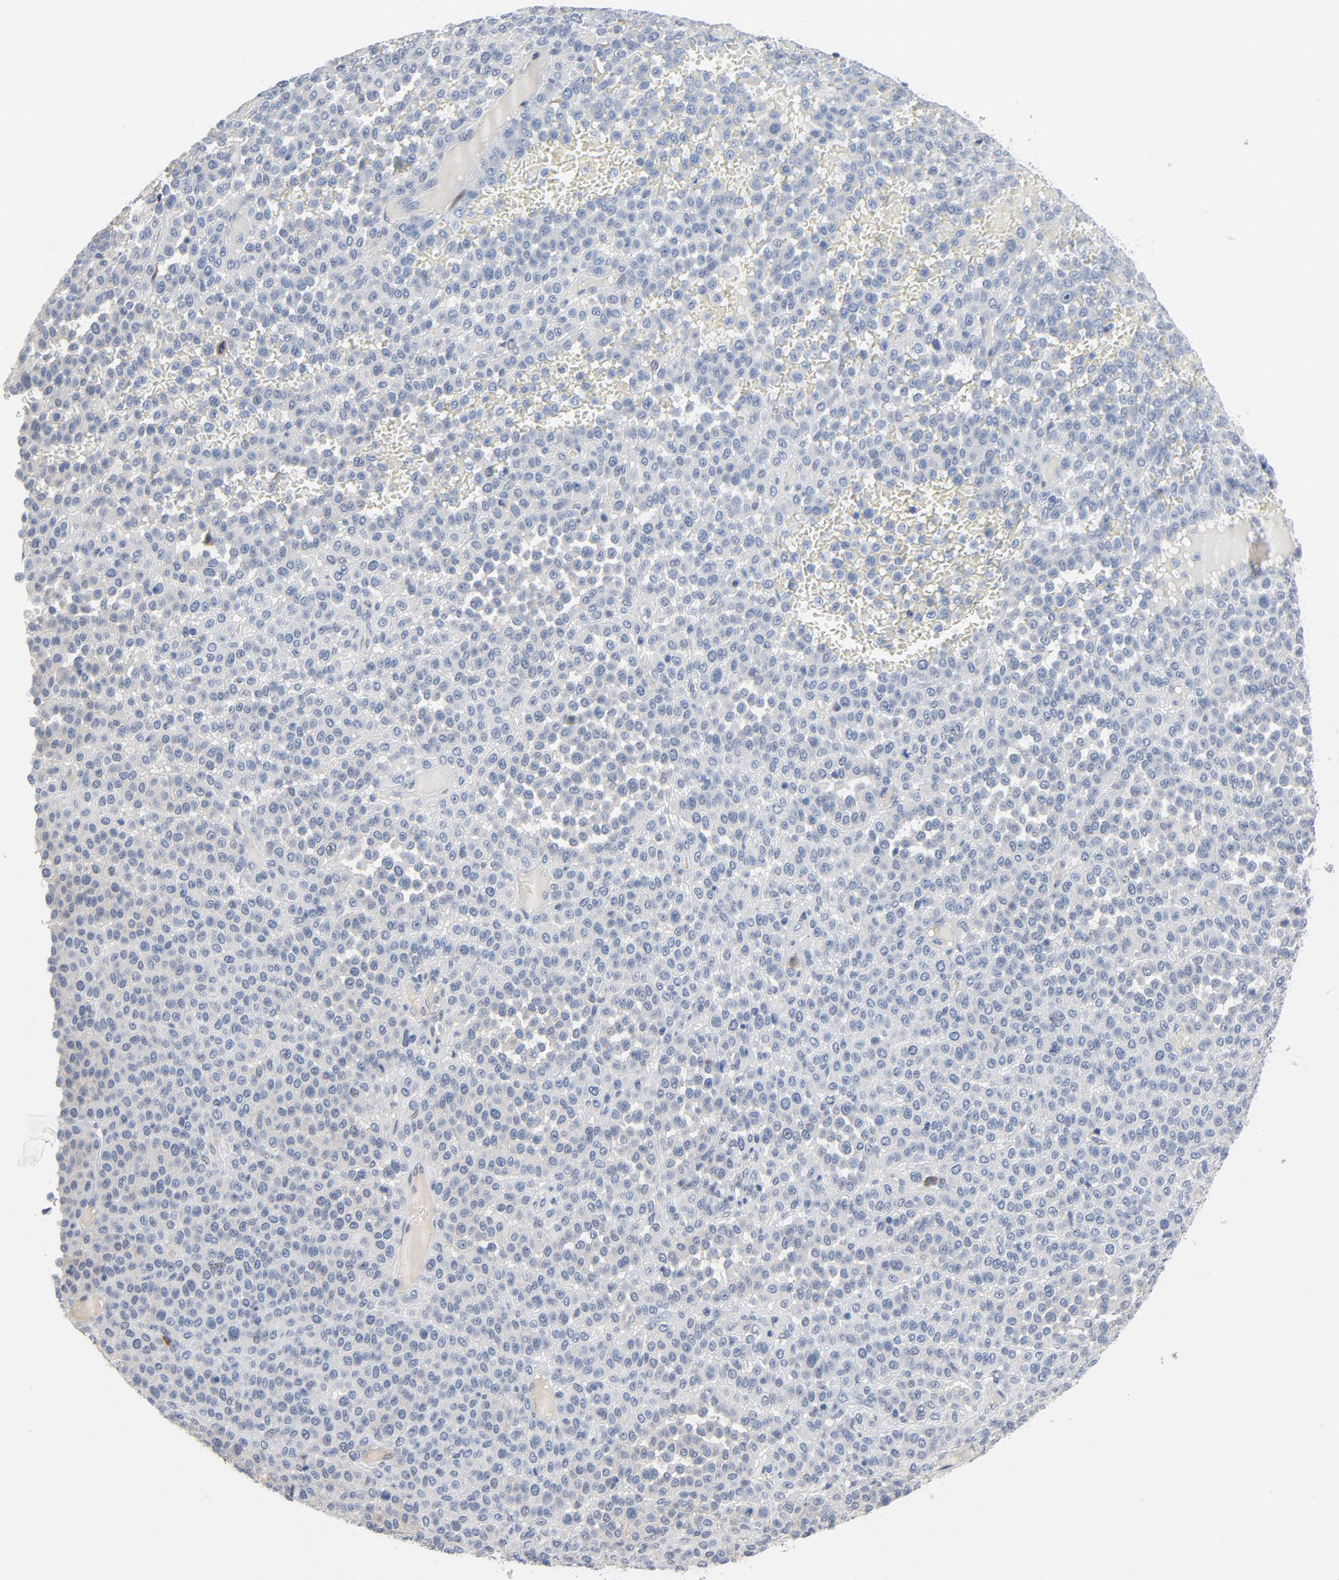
{"staining": {"intensity": "negative", "quantity": "none", "location": "none"}, "tissue": "melanoma", "cell_type": "Tumor cells", "image_type": "cancer", "snomed": [{"axis": "morphology", "description": "Malignant melanoma, Metastatic site"}, {"axis": "topography", "description": "Pancreas"}], "caption": "Micrograph shows no protein expression in tumor cells of malignant melanoma (metastatic site) tissue.", "gene": "FOXP1", "patient": {"sex": "female", "age": 30}}